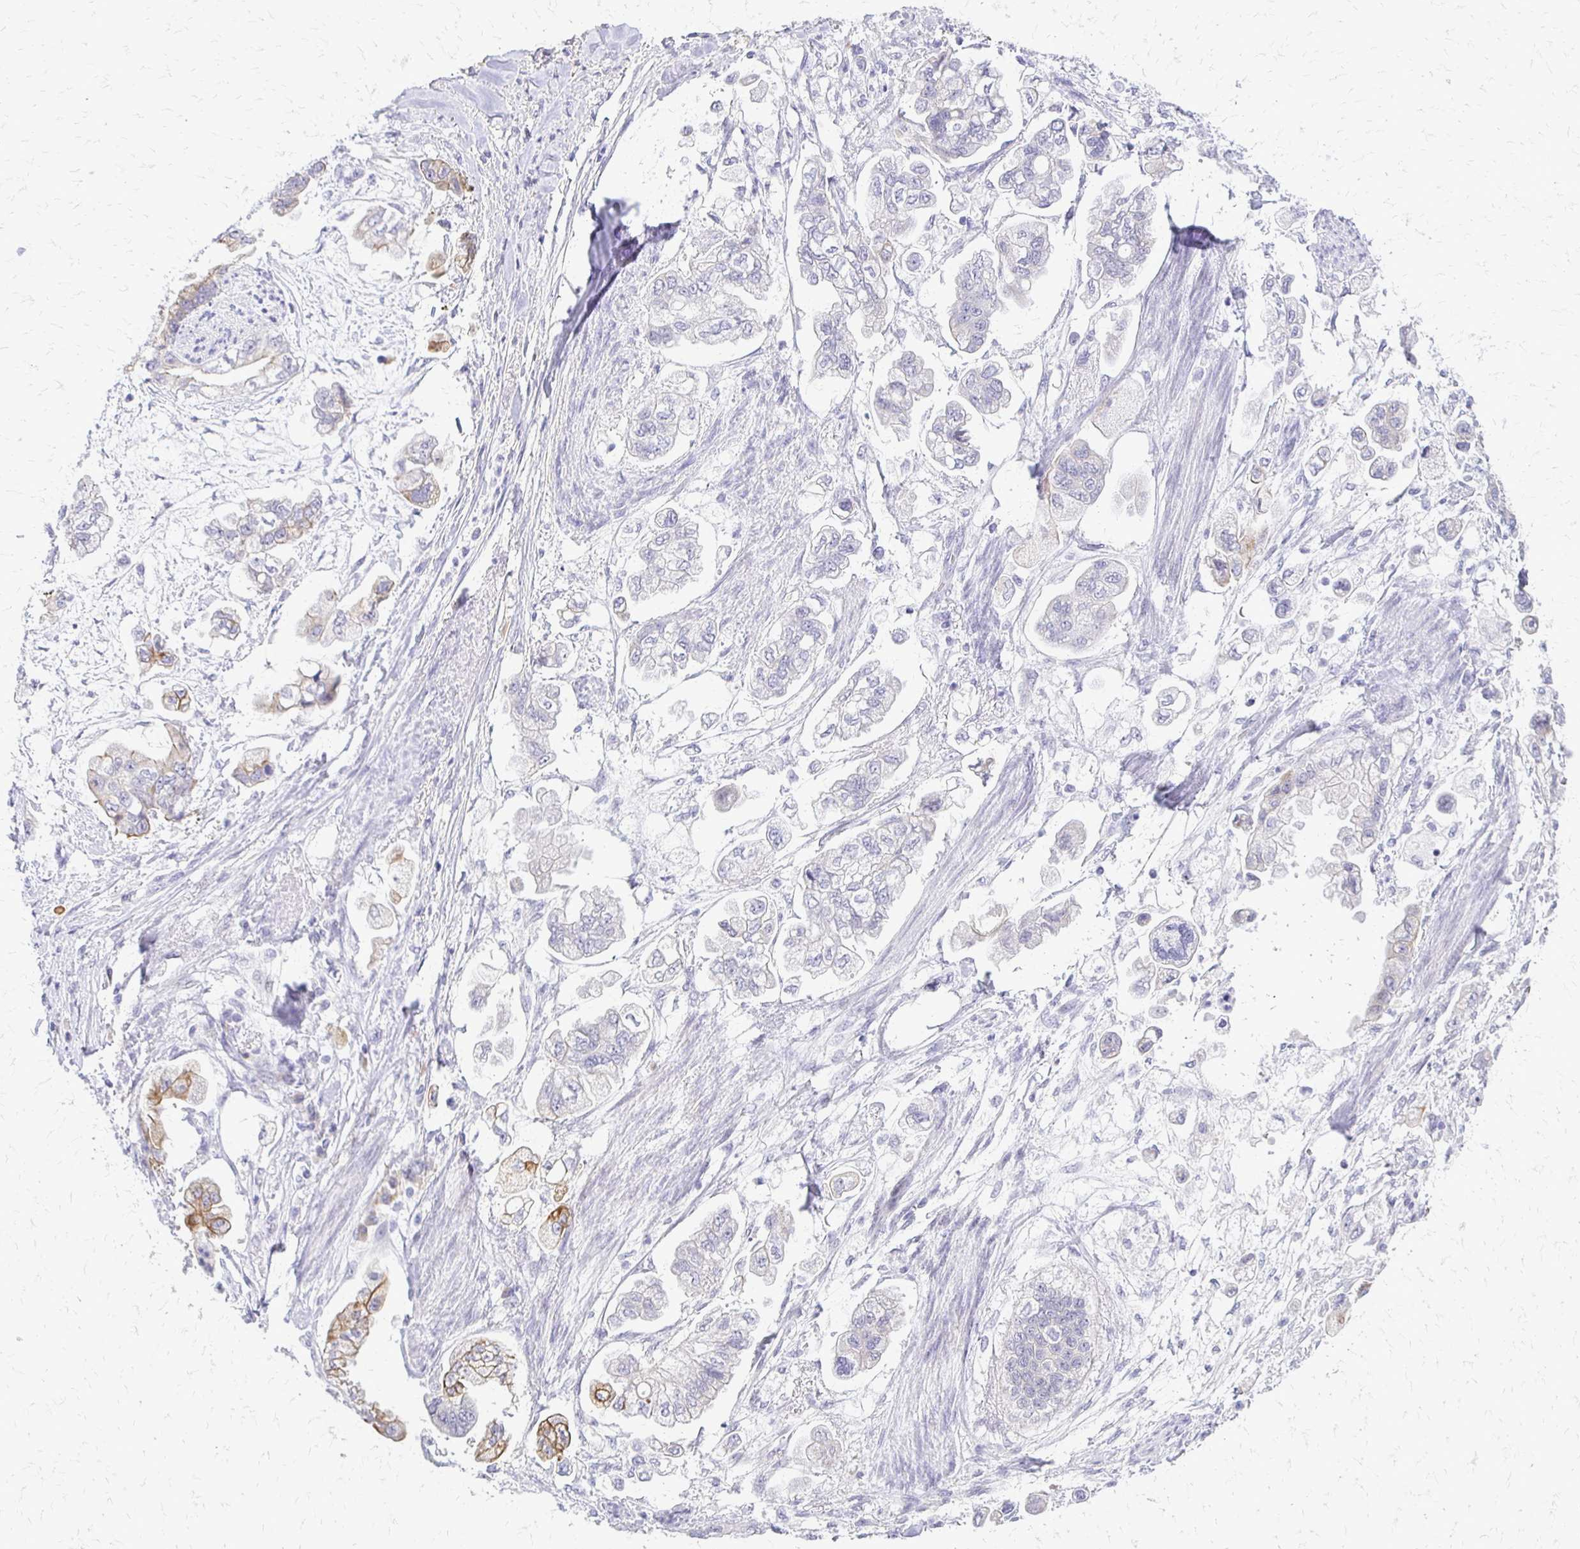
{"staining": {"intensity": "moderate", "quantity": "<25%", "location": "cytoplasmic/membranous"}, "tissue": "stomach cancer", "cell_type": "Tumor cells", "image_type": "cancer", "snomed": [{"axis": "morphology", "description": "Adenocarcinoma, NOS"}, {"axis": "topography", "description": "Stomach"}], "caption": "Immunohistochemical staining of human adenocarcinoma (stomach) displays low levels of moderate cytoplasmic/membranous protein expression in about <25% of tumor cells.", "gene": "EPYC", "patient": {"sex": "male", "age": 62}}